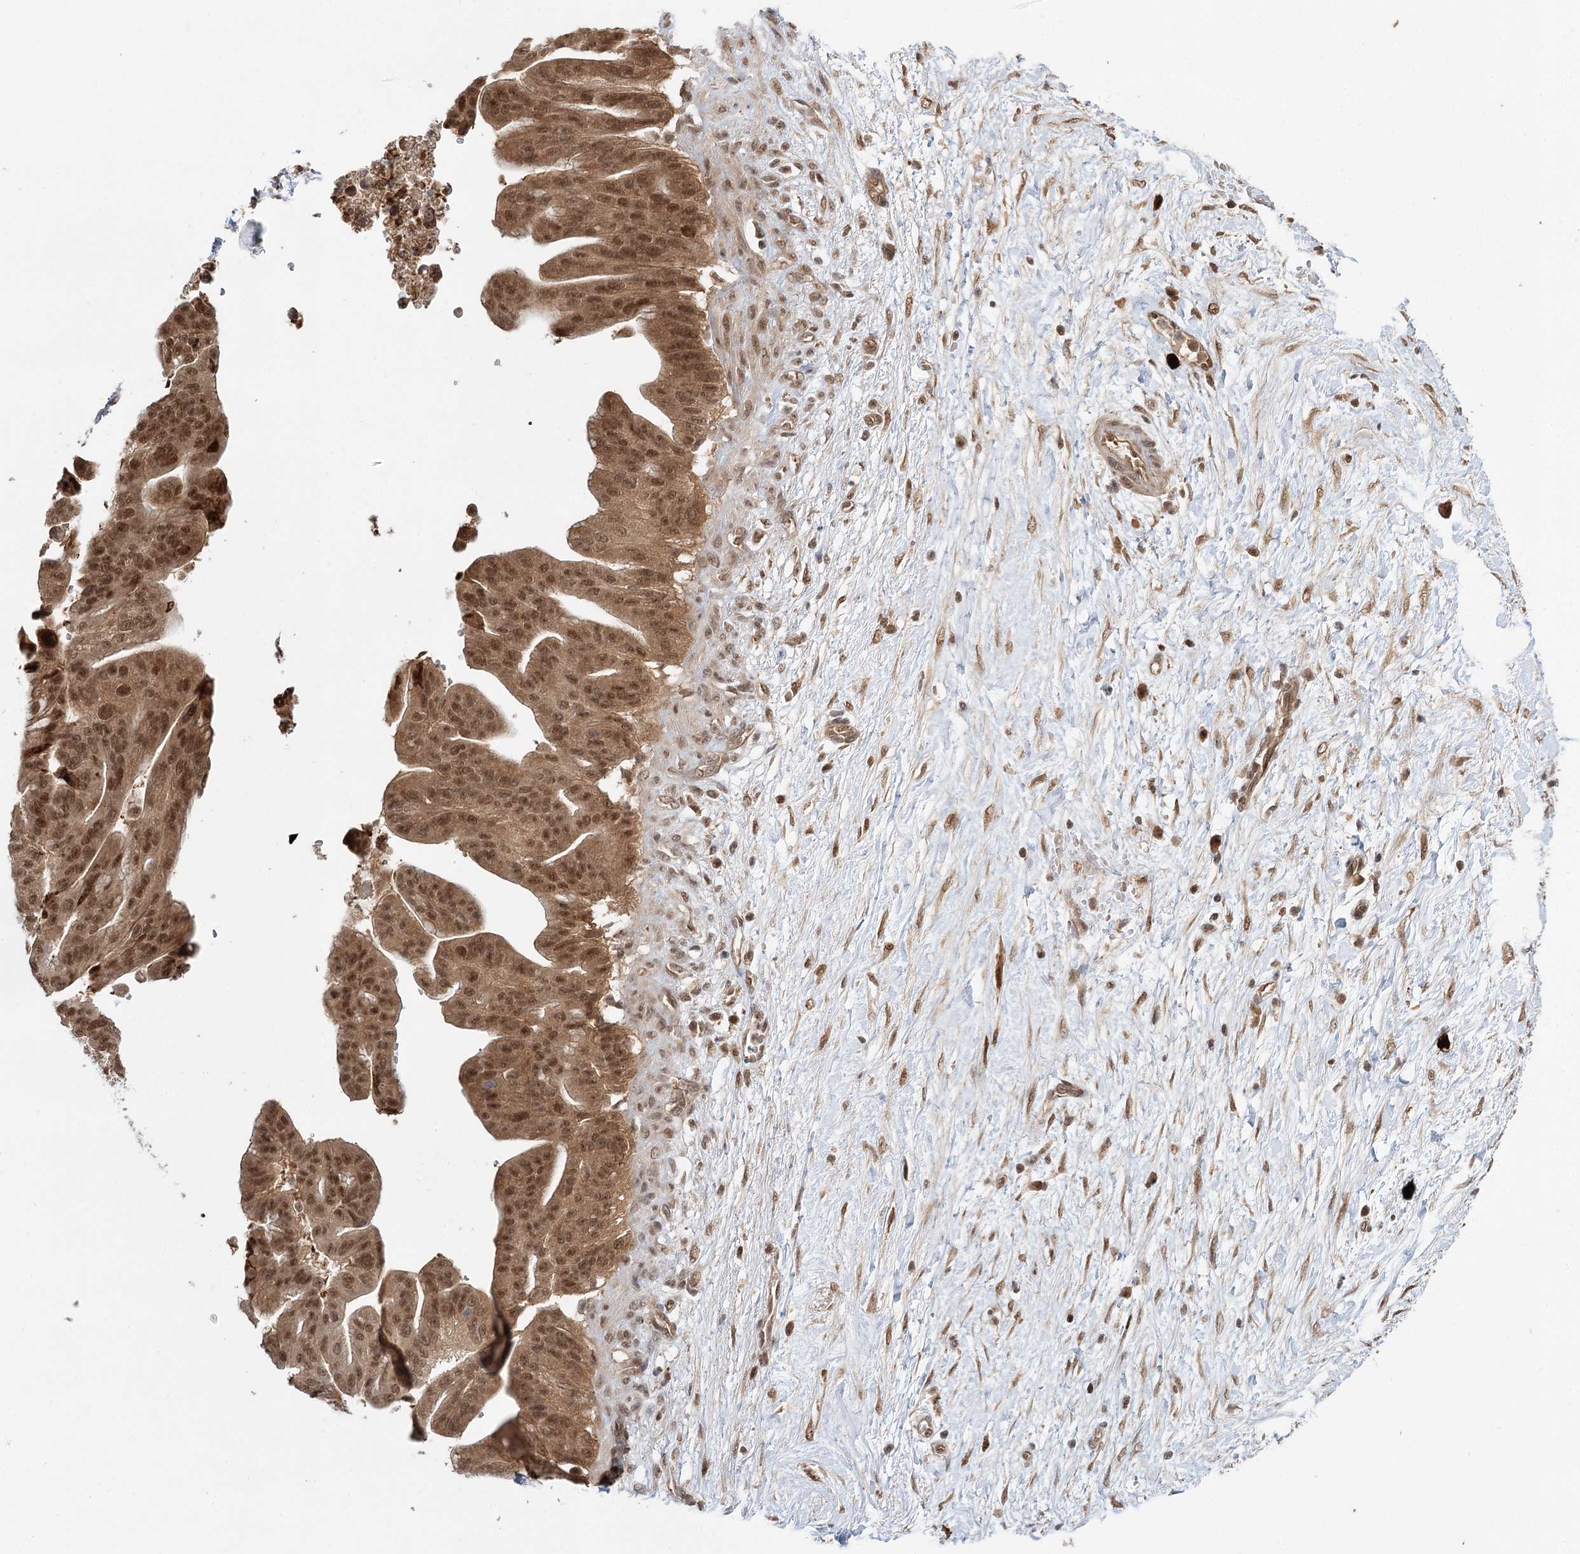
{"staining": {"intensity": "moderate", "quantity": ">75%", "location": "cytoplasmic/membranous,nuclear"}, "tissue": "pancreatic cancer", "cell_type": "Tumor cells", "image_type": "cancer", "snomed": [{"axis": "morphology", "description": "Adenocarcinoma, NOS"}, {"axis": "topography", "description": "Pancreas"}], "caption": "Human pancreatic cancer (adenocarcinoma) stained with a brown dye reveals moderate cytoplasmic/membranous and nuclear positive staining in approximately >75% of tumor cells.", "gene": "N6AMT1", "patient": {"sex": "male", "age": 68}}